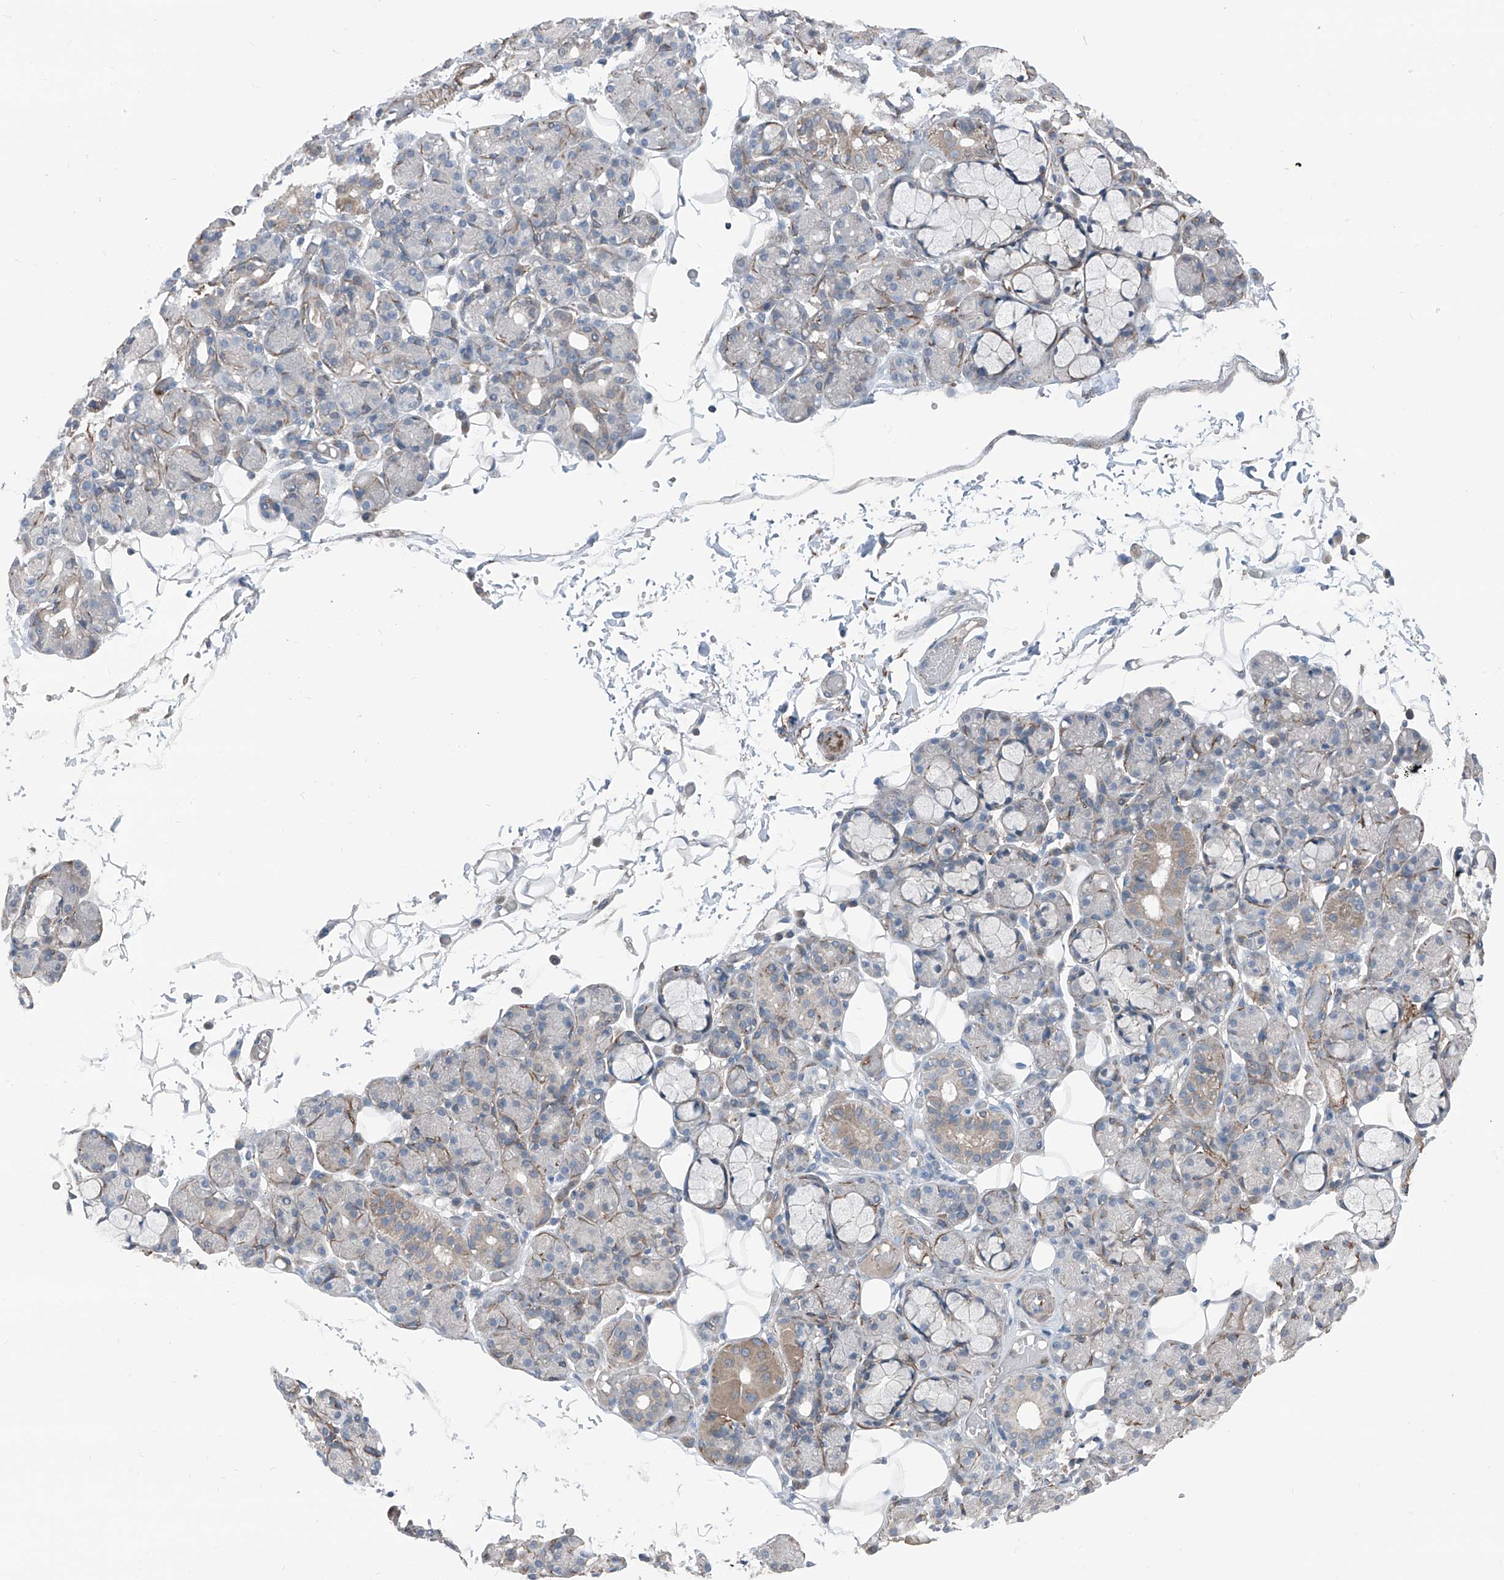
{"staining": {"intensity": "weak", "quantity": "<25%", "location": "cytoplasmic/membranous"}, "tissue": "salivary gland", "cell_type": "Glandular cells", "image_type": "normal", "snomed": [{"axis": "morphology", "description": "Normal tissue, NOS"}, {"axis": "topography", "description": "Salivary gland"}], "caption": "Immunohistochemistry histopathology image of benign salivary gland: human salivary gland stained with DAB (3,3'-diaminobenzidine) shows no significant protein staining in glandular cells. Nuclei are stained in blue.", "gene": "HSPB11", "patient": {"sex": "male", "age": 63}}